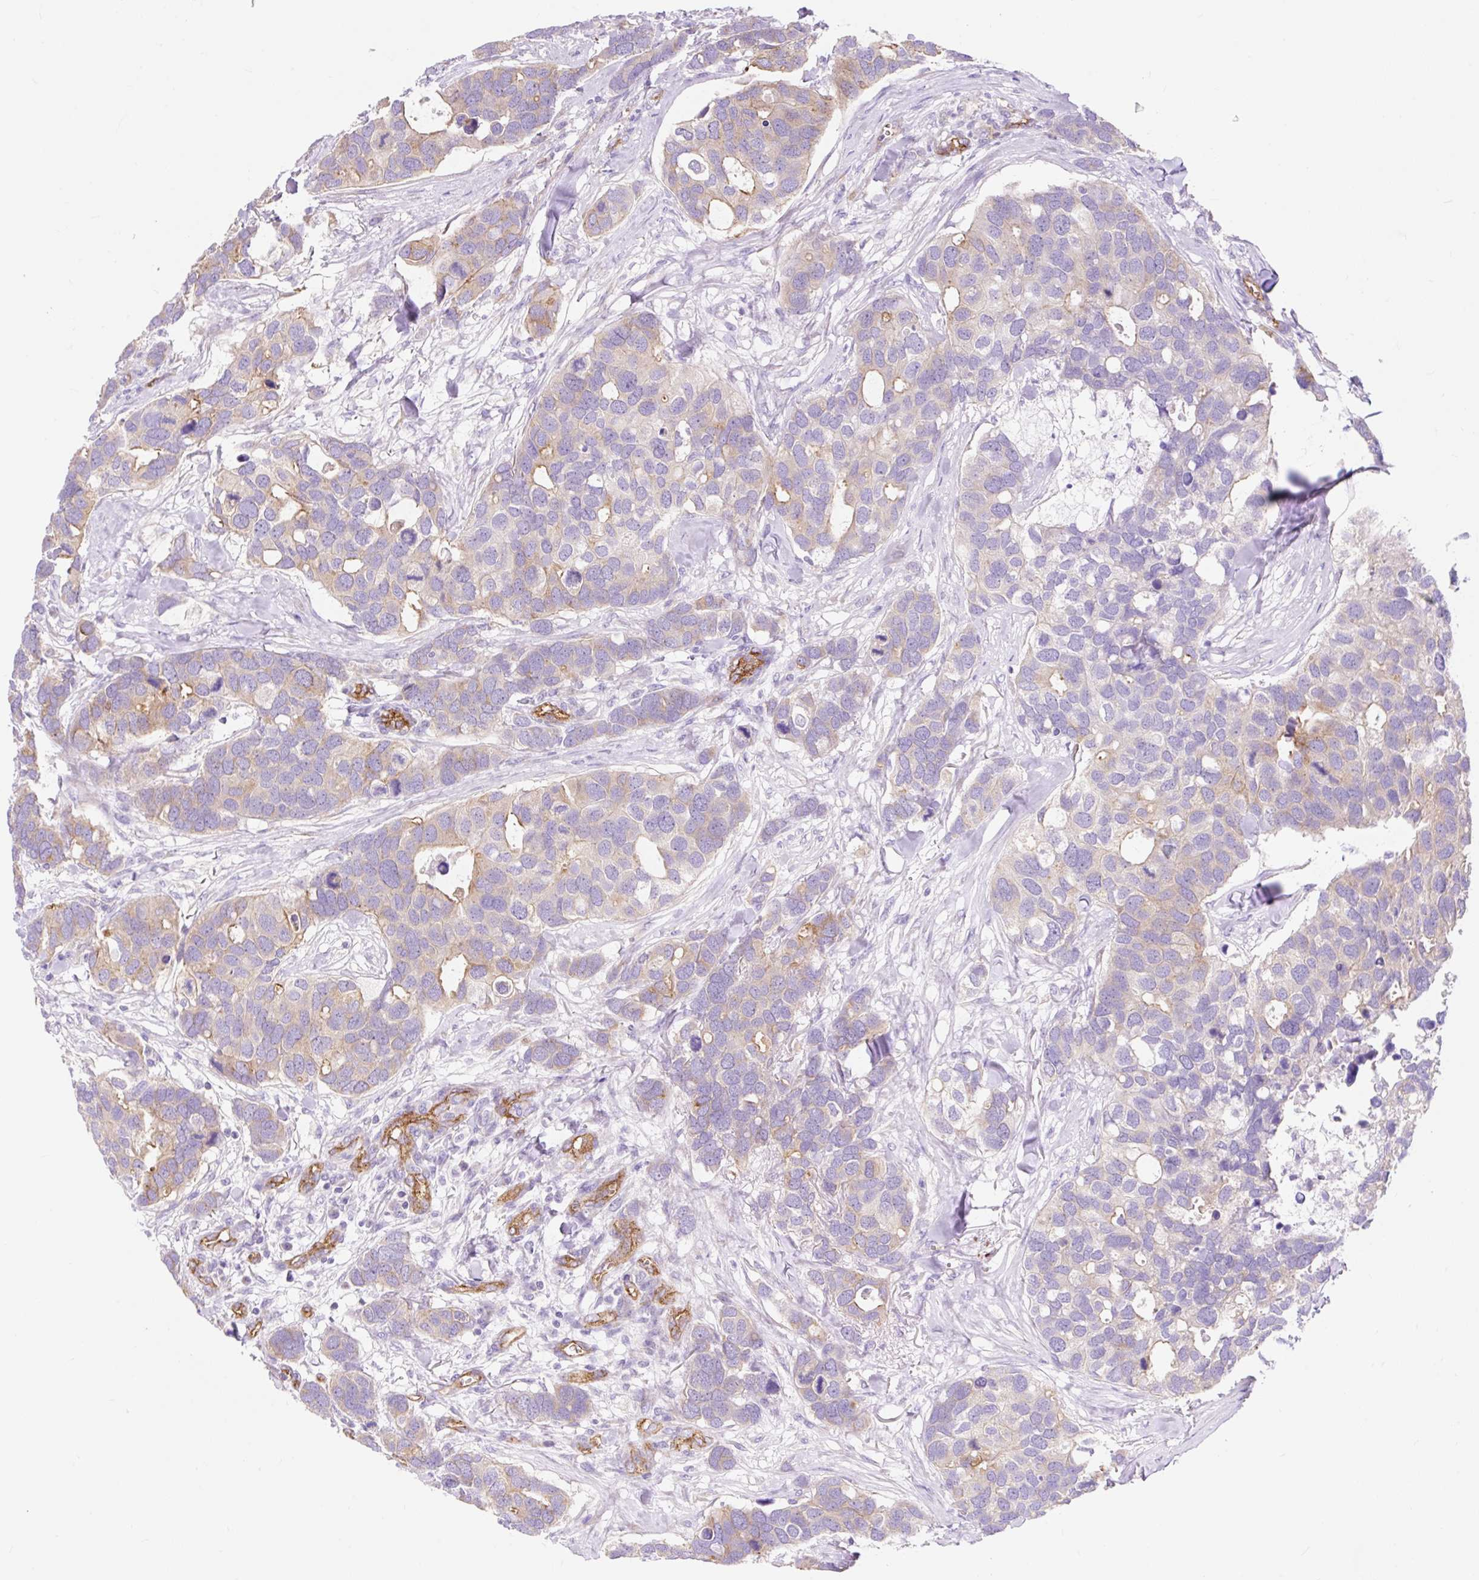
{"staining": {"intensity": "weak", "quantity": "25%-75%", "location": "cytoplasmic/membranous"}, "tissue": "breast cancer", "cell_type": "Tumor cells", "image_type": "cancer", "snomed": [{"axis": "morphology", "description": "Duct carcinoma"}, {"axis": "topography", "description": "Breast"}], "caption": "Approximately 25%-75% of tumor cells in breast cancer show weak cytoplasmic/membranous protein positivity as visualized by brown immunohistochemical staining.", "gene": "HIP1R", "patient": {"sex": "female", "age": 83}}